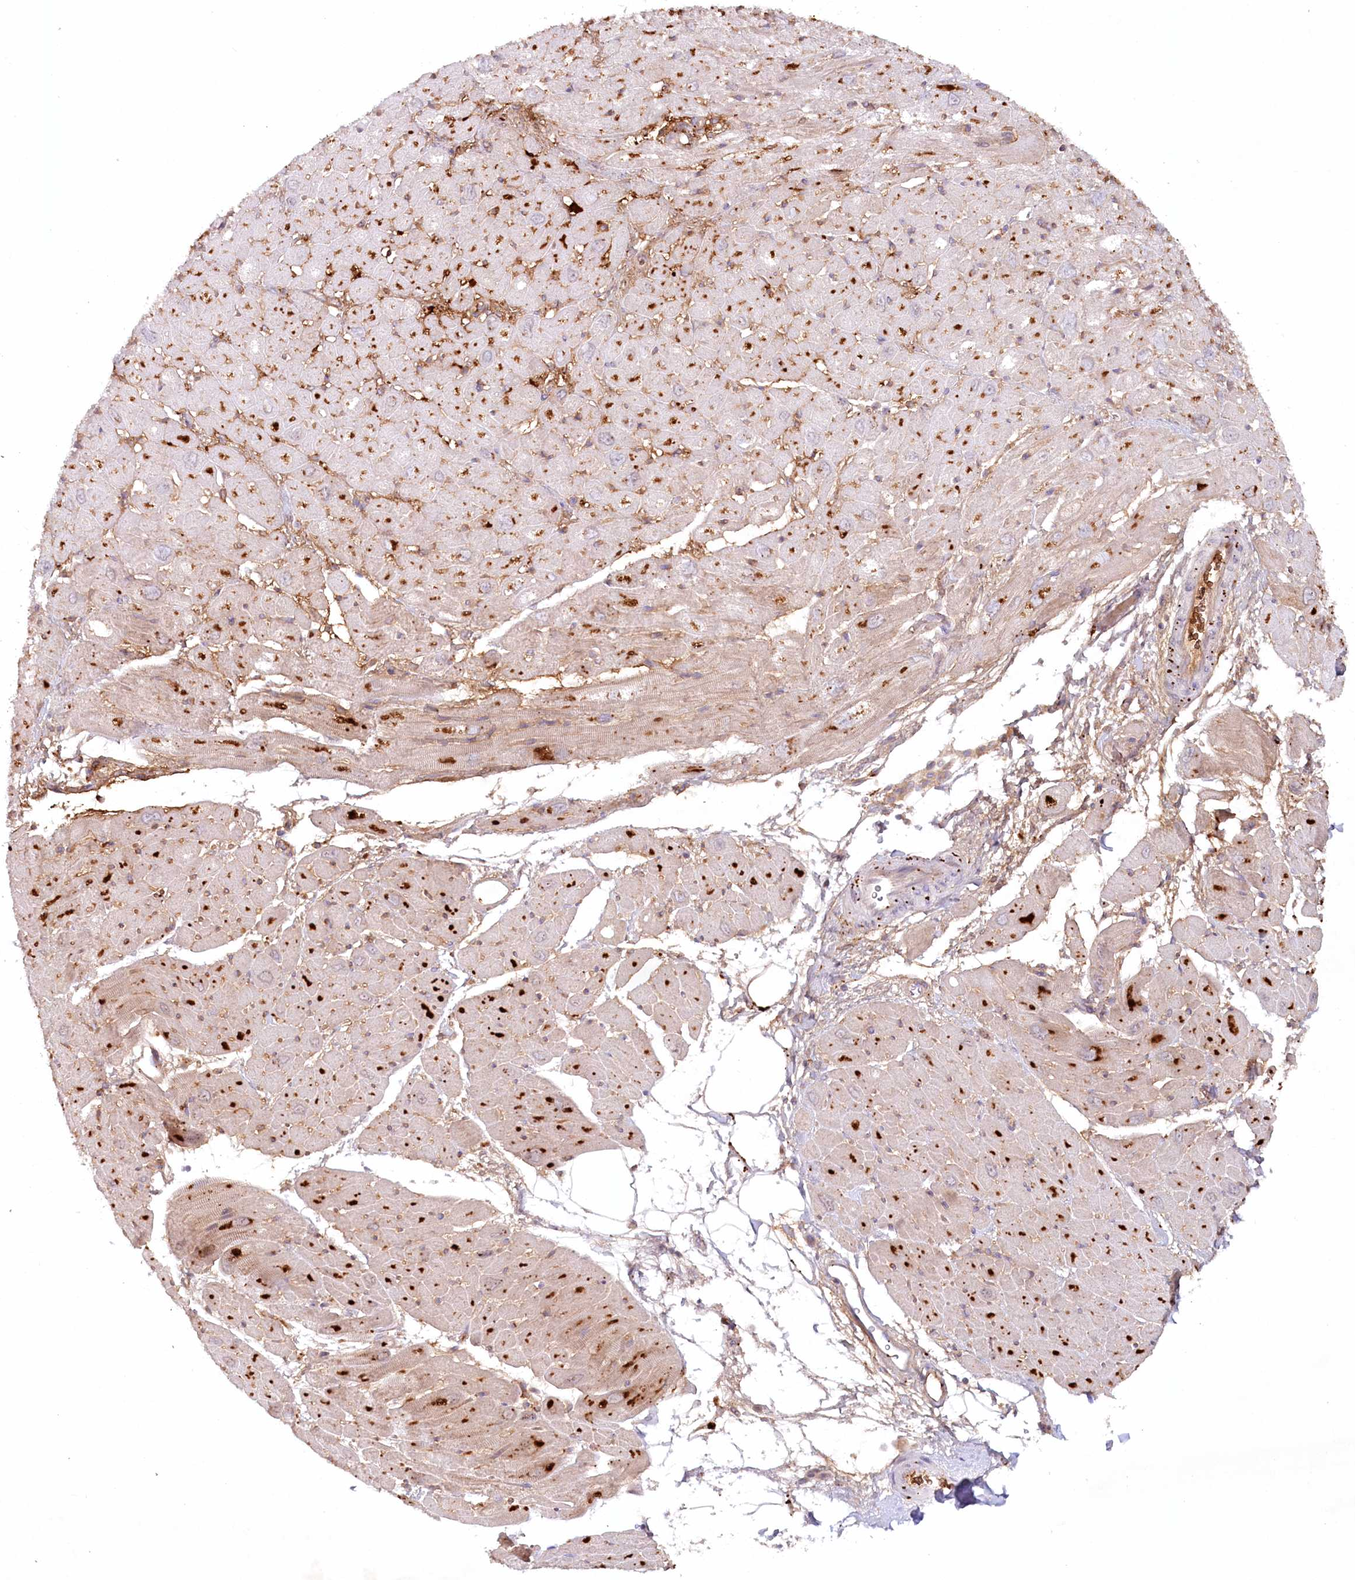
{"staining": {"intensity": "strong", "quantity": "25%-75%", "location": "cytoplasmic/membranous"}, "tissue": "heart muscle", "cell_type": "Cardiomyocytes", "image_type": "normal", "snomed": [{"axis": "morphology", "description": "Normal tissue, NOS"}, {"axis": "topography", "description": "Heart"}], "caption": "Immunohistochemistry (IHC) histopathology image of unremarkable heart muscle: human heart muscle stained using immunohistochemistry (IHC) exhibits high levels of strong protein expression localized specifically in the cytoplasmic/membranous of cardiomyocytes, appearing as a cytoplasmic/membranous brown color.", "gene": "PSAPL1", "patient": {"sex": "male", "age": 50}}